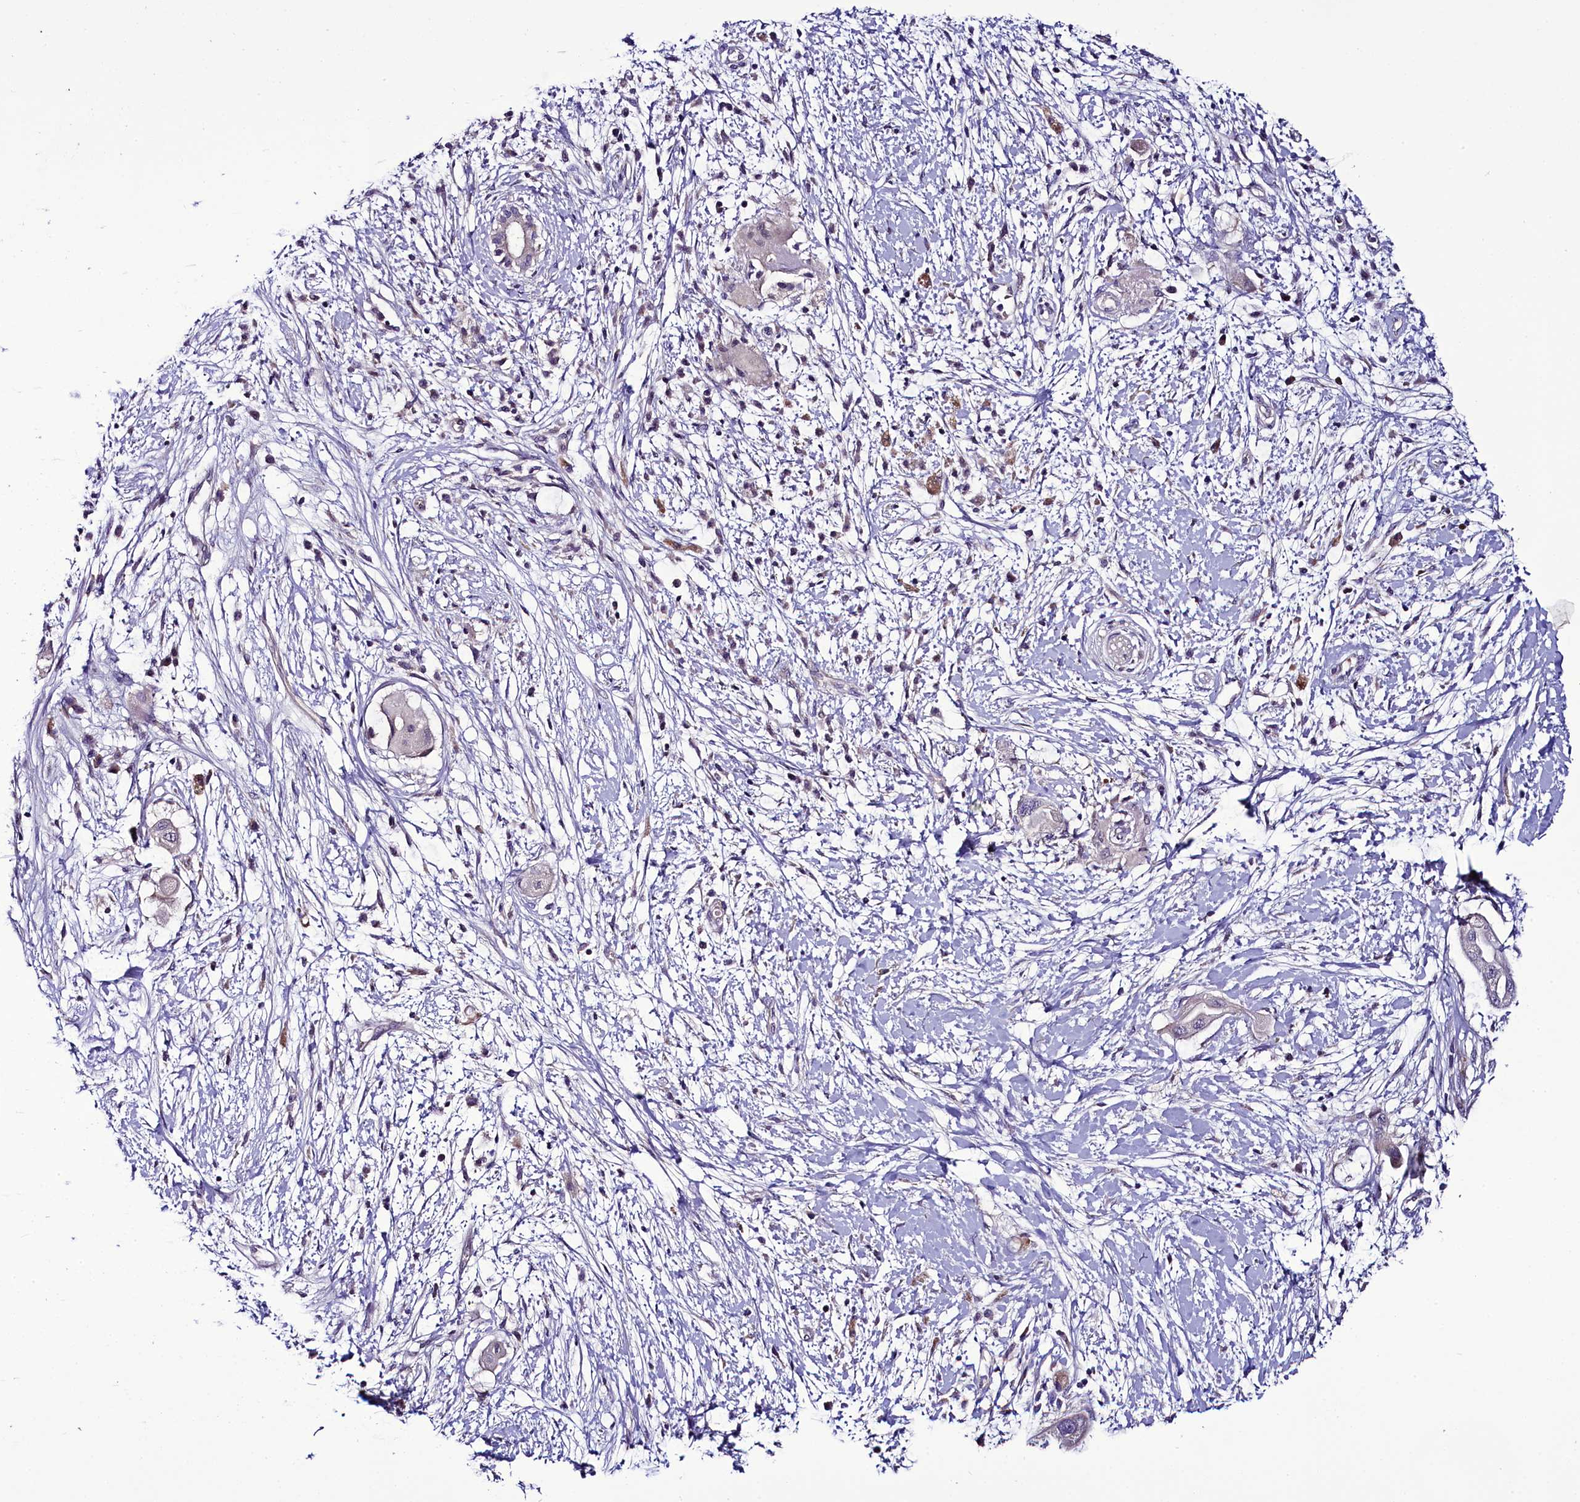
{"staining": {"intensity": "negative", "quantity": "none", "location": "none"}, "tissue": "pancreatic cancer", "cell_type": "Tumor cells", "image_type": "cancer", "snomed": [{"axis": "morphology", "description": "Adenocarcinoma, NOS"}, {"axis": "topography", "description": "Pancreas"}], "caption": "A histopathology image of pancreatic adenocarcinoma stained for a protein exhibits no brown staining in tumor cells.", "gene": "C9orf40", "patient": {"sex": "male", "age": 68}}